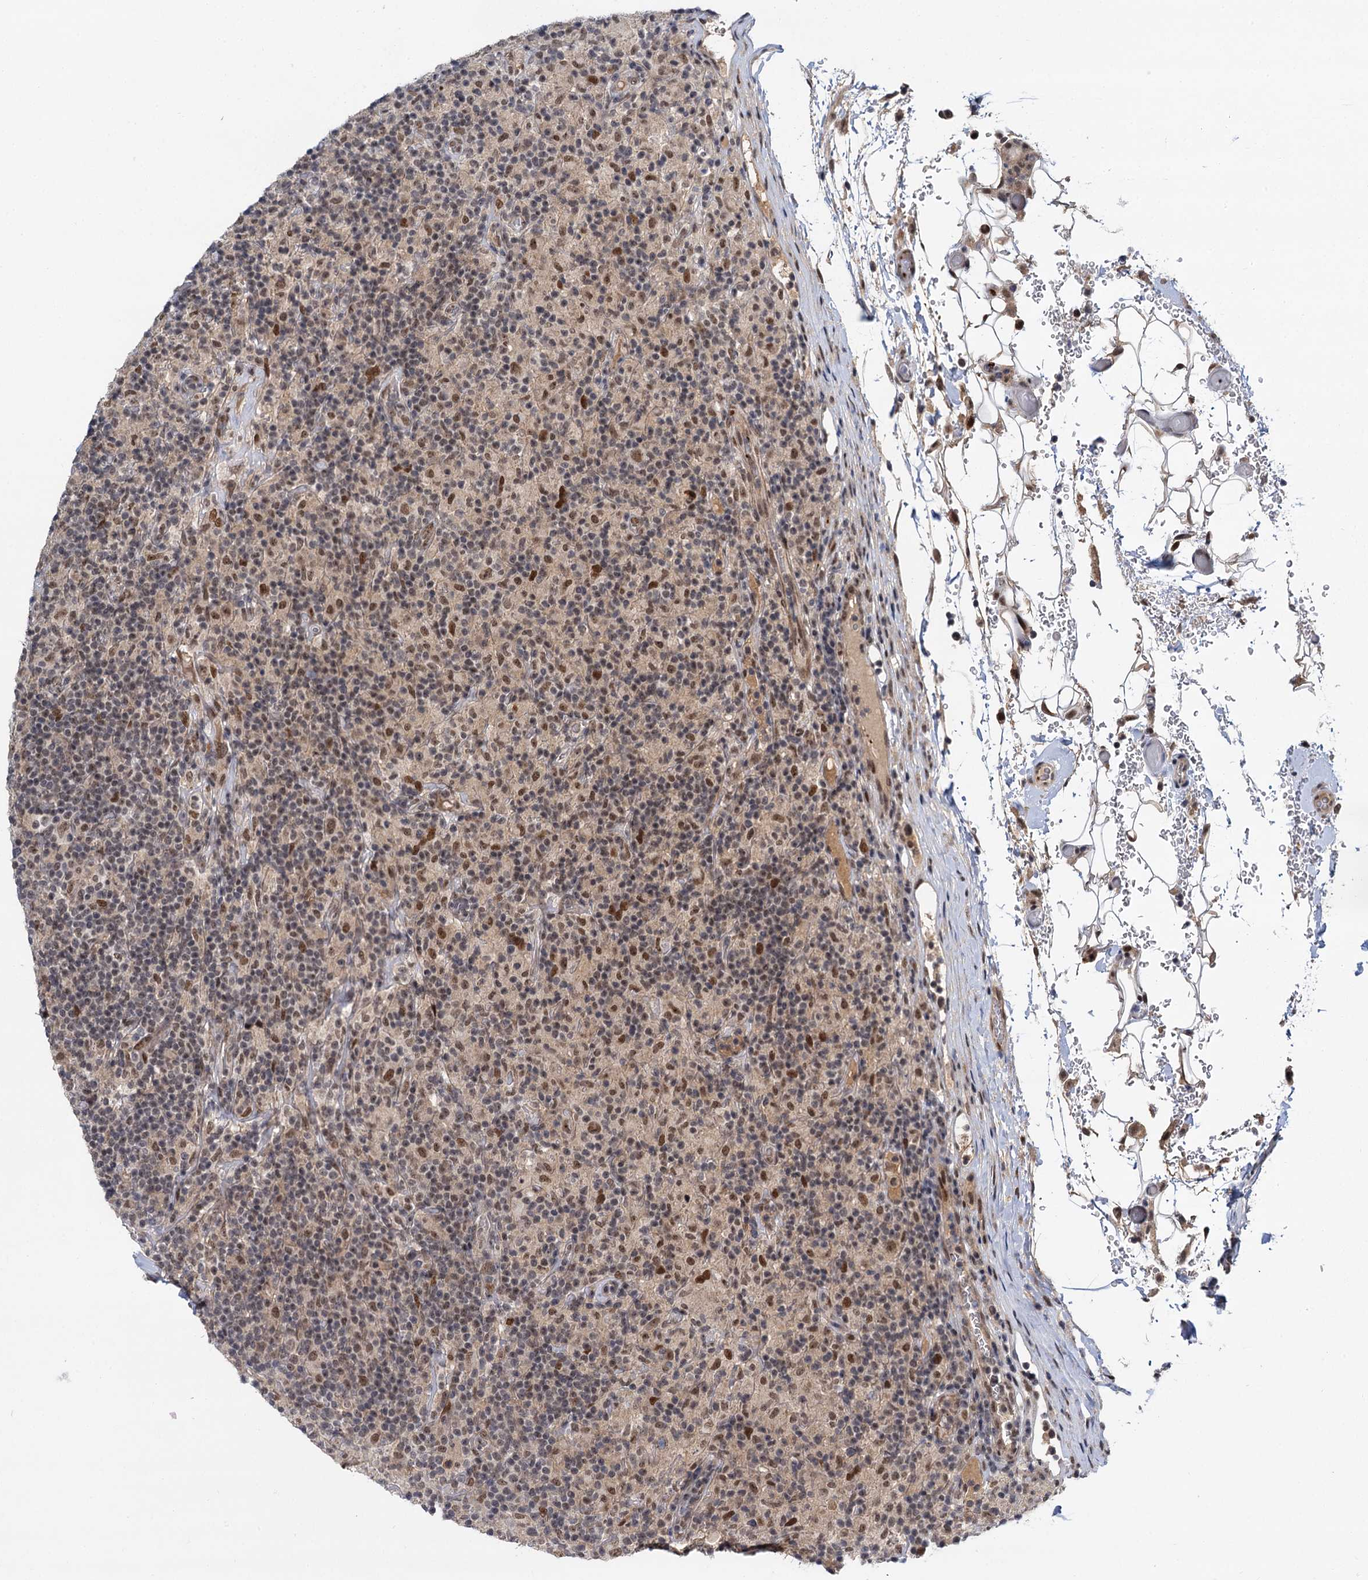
{"staining": {"intensity": "moderate", "quantity": ">75%", "location": "nuclear"}, "tissue": "lymphoma", "cell_type": "Tumor cells", "image_type": "cancer", "snomed": [{"axis": "morphology", "description": "Hodgkin's disease, NOS"}, {"axis": "topography", "description": "Lymph node"}], "caption": "Approximately >75% of tumor cells in human lymphoma reveal moderate nuclear protein positivity as visualized by brown immunohistochemical staining.", "gene": "MBD6", "patient": {"sex": "male", "age": 70}}